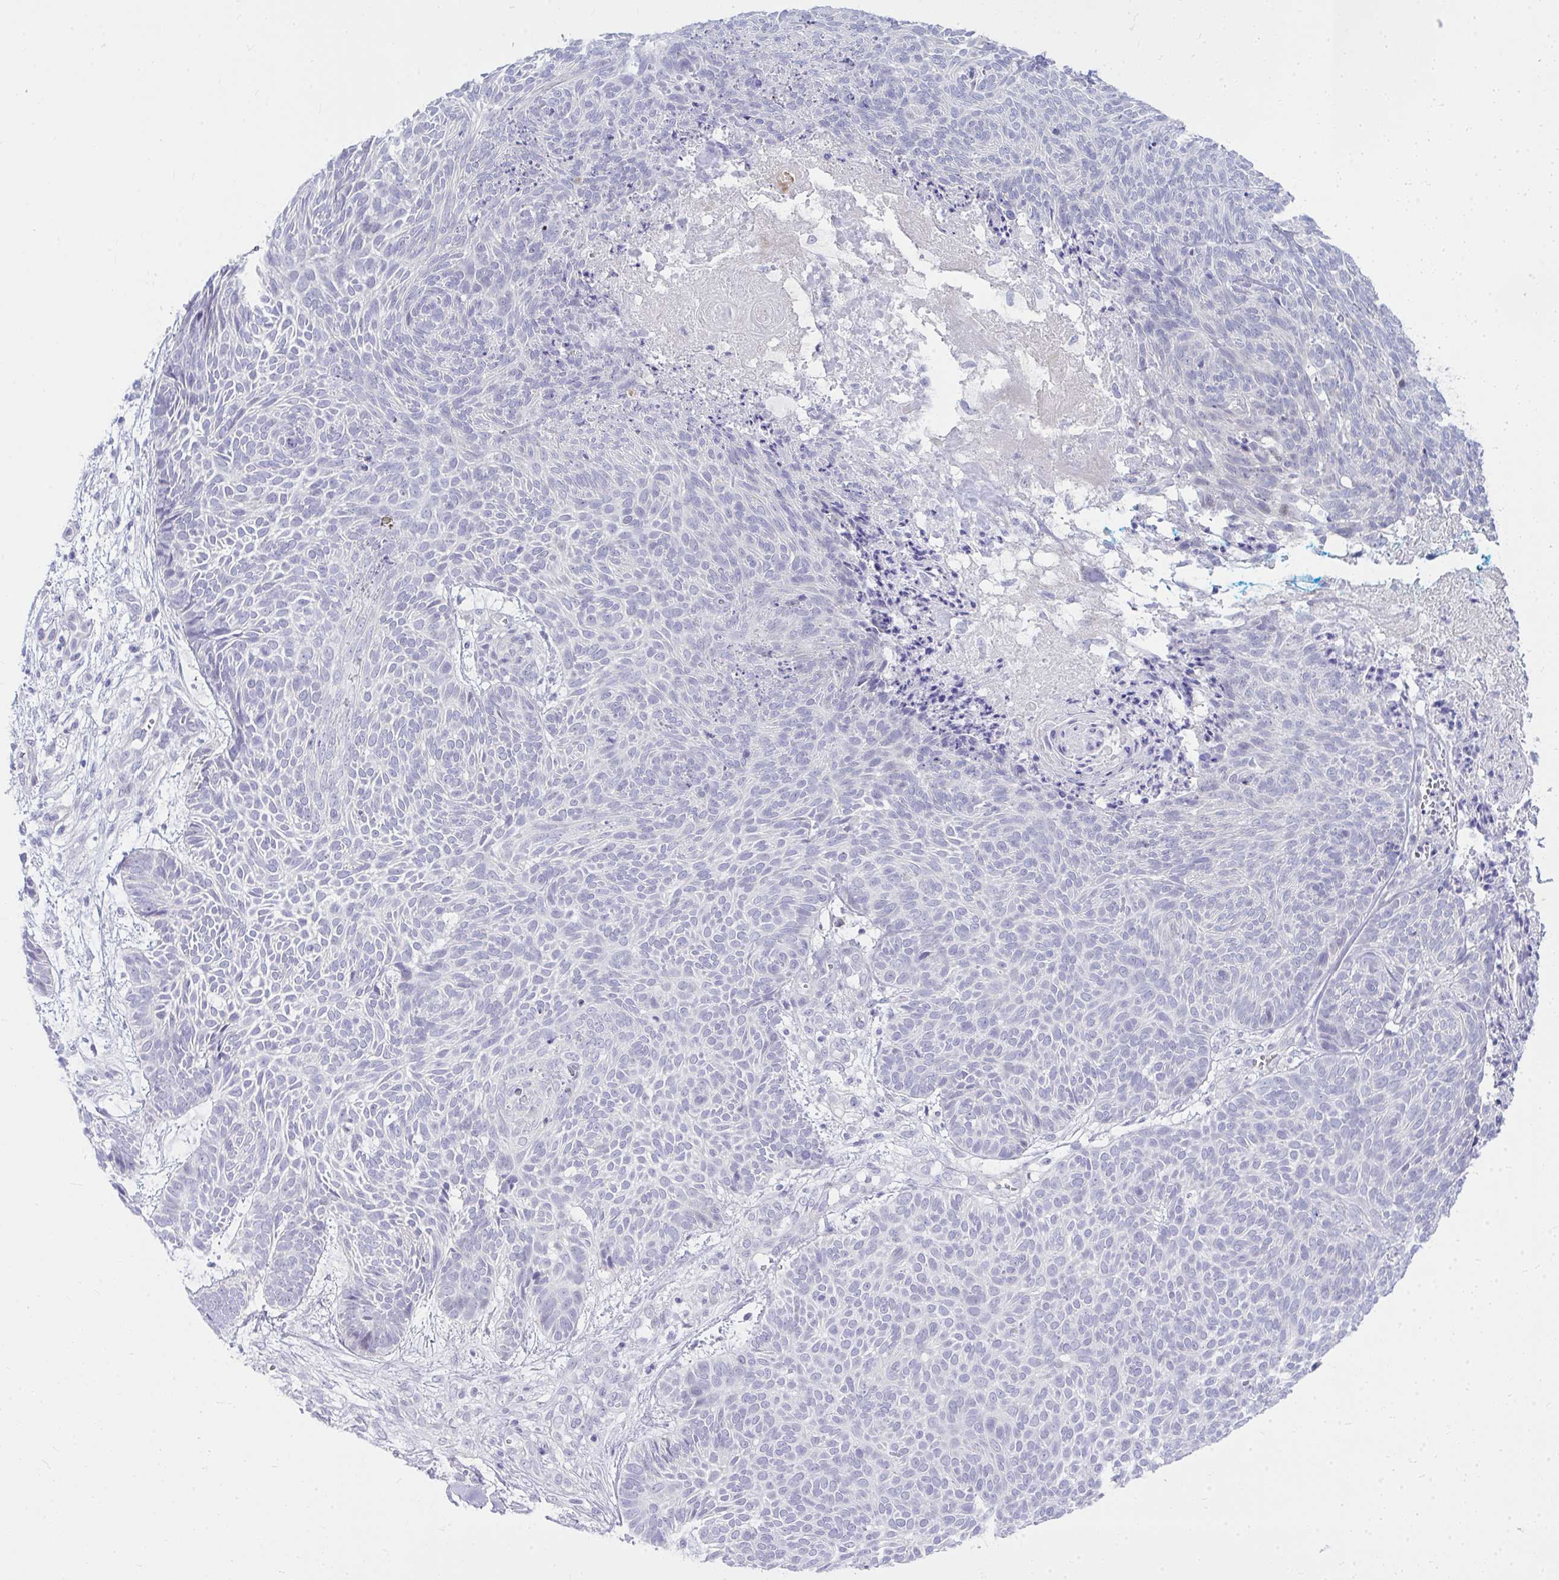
{"staining": {"intensity": "negative", "quantity": "none", "location": "none"}, "tissue": "skin cancer", "cell_type": "Tumor cells", "image_type": "cancer", "snomed": [{"axis": "morphology", "description": "Basal cell carcinoma"}, {"axis": "topography", "description": "Skin"}, {"axis": "topography", "description": "Skin of trunk"}], "caption": "Histopathology image shows no protein expression in tumor cells of basal cell carcinoma (skin) tissue.", "gene": "LRRC36", "patient": {"sex": "male", "age": 74}}